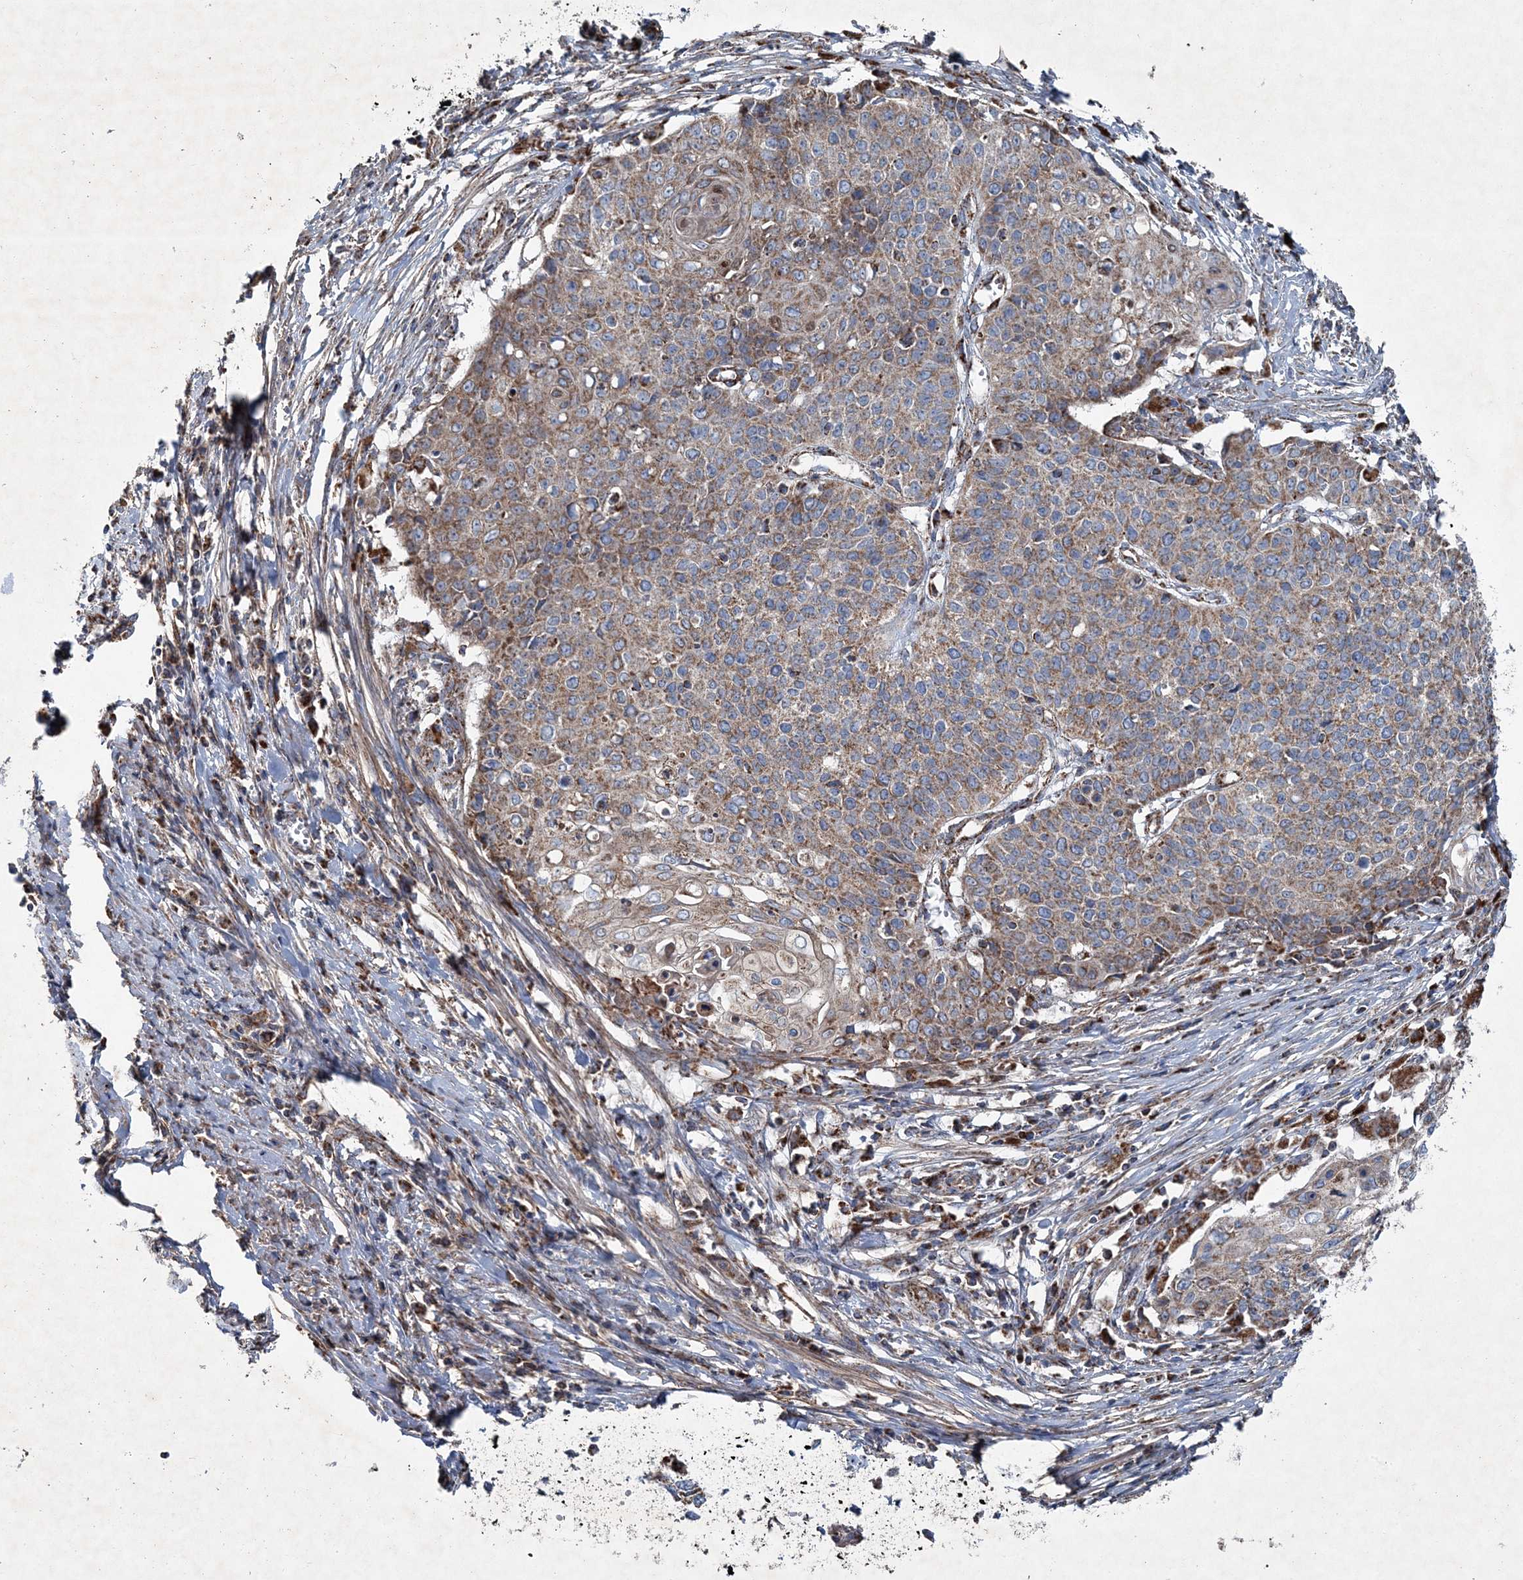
{"staining": {"intensity": "moderate", "quantity": ">75%", "location": "cytoplasmic/membranous"}, "tissue": "cervical cancer", "cell_type": "Tumor cells", "image_type": "cancer", "snomed": [{"axis": "morphology", "description": "Squamous cell carcinoma, NOS"}, {"axis": "topography", "description": "Cervix"}], "caption": "Cervical cancer stained with a protein marker displays moderate staining in tumor cells.", "gene": "SPAG16", "patient": {"sex": "female", "age": 39}}